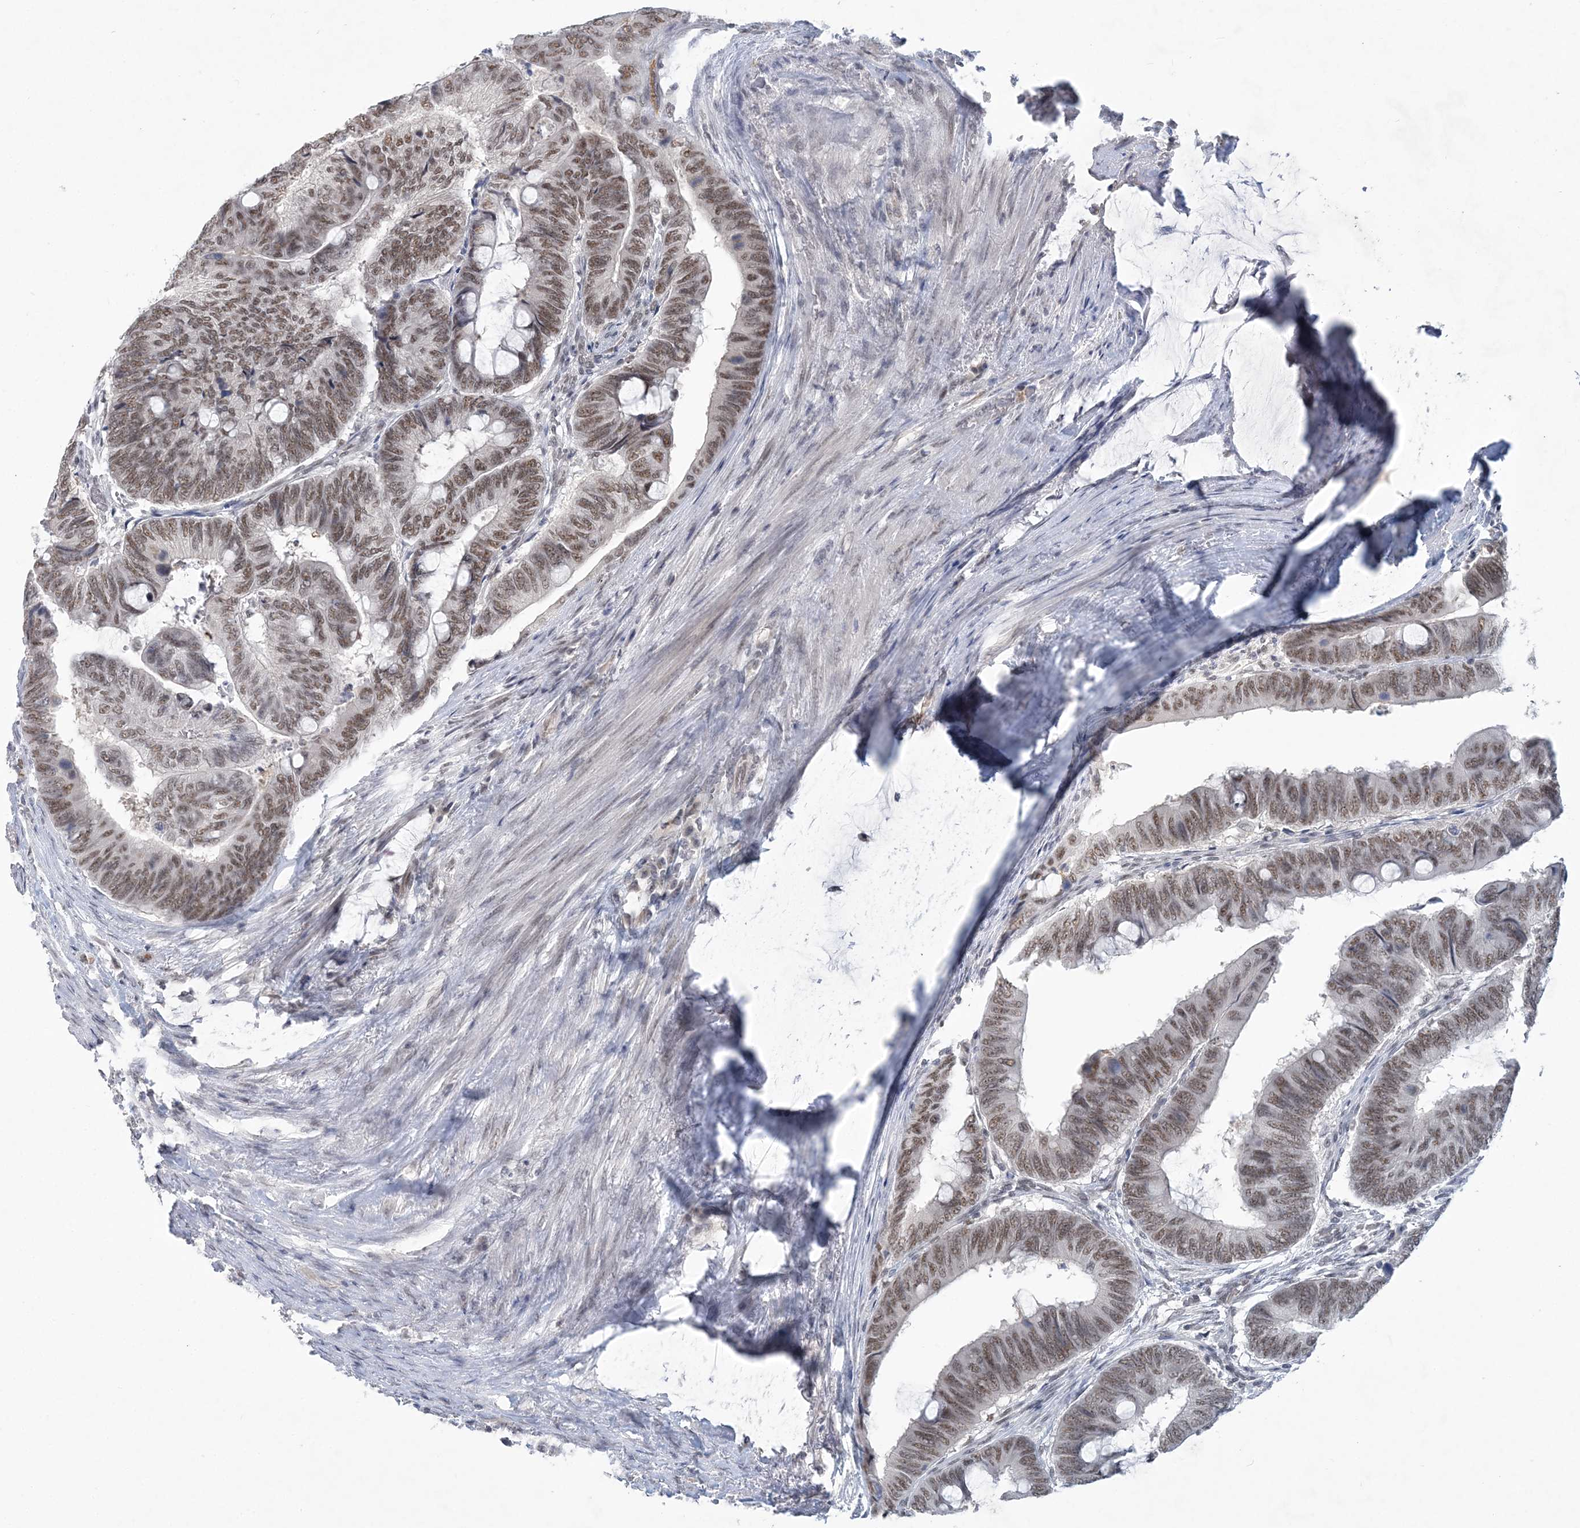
{"staining": {"intensity": "moderate", "quantity": ">75%", "location": "nuclear"}, "tissue": "colorectal cancer", "cell_type": "Tumor cells", "image_type": "cancer", "snomed": [{"axis": "morphology", "description": "Normal tissue, NOS"}, {"axis": "morphology", "description": "Adenocarcinoma, NOS"}, {"axis": "topography", "description": "Rectum"}, {"axis": "topography", "description": "Peripheral nerve tissue"}], "caption": "A medium amount of moderate nuclear expression is identified in about >75% of tumor cells in colorectal cancer tissue. (DAB (3,3'-diaminobenzidine) IHC with brightfield microscopy, high magnification).", "gene": "KMT2D", "patient": {"sex": "male", "age": 92}}